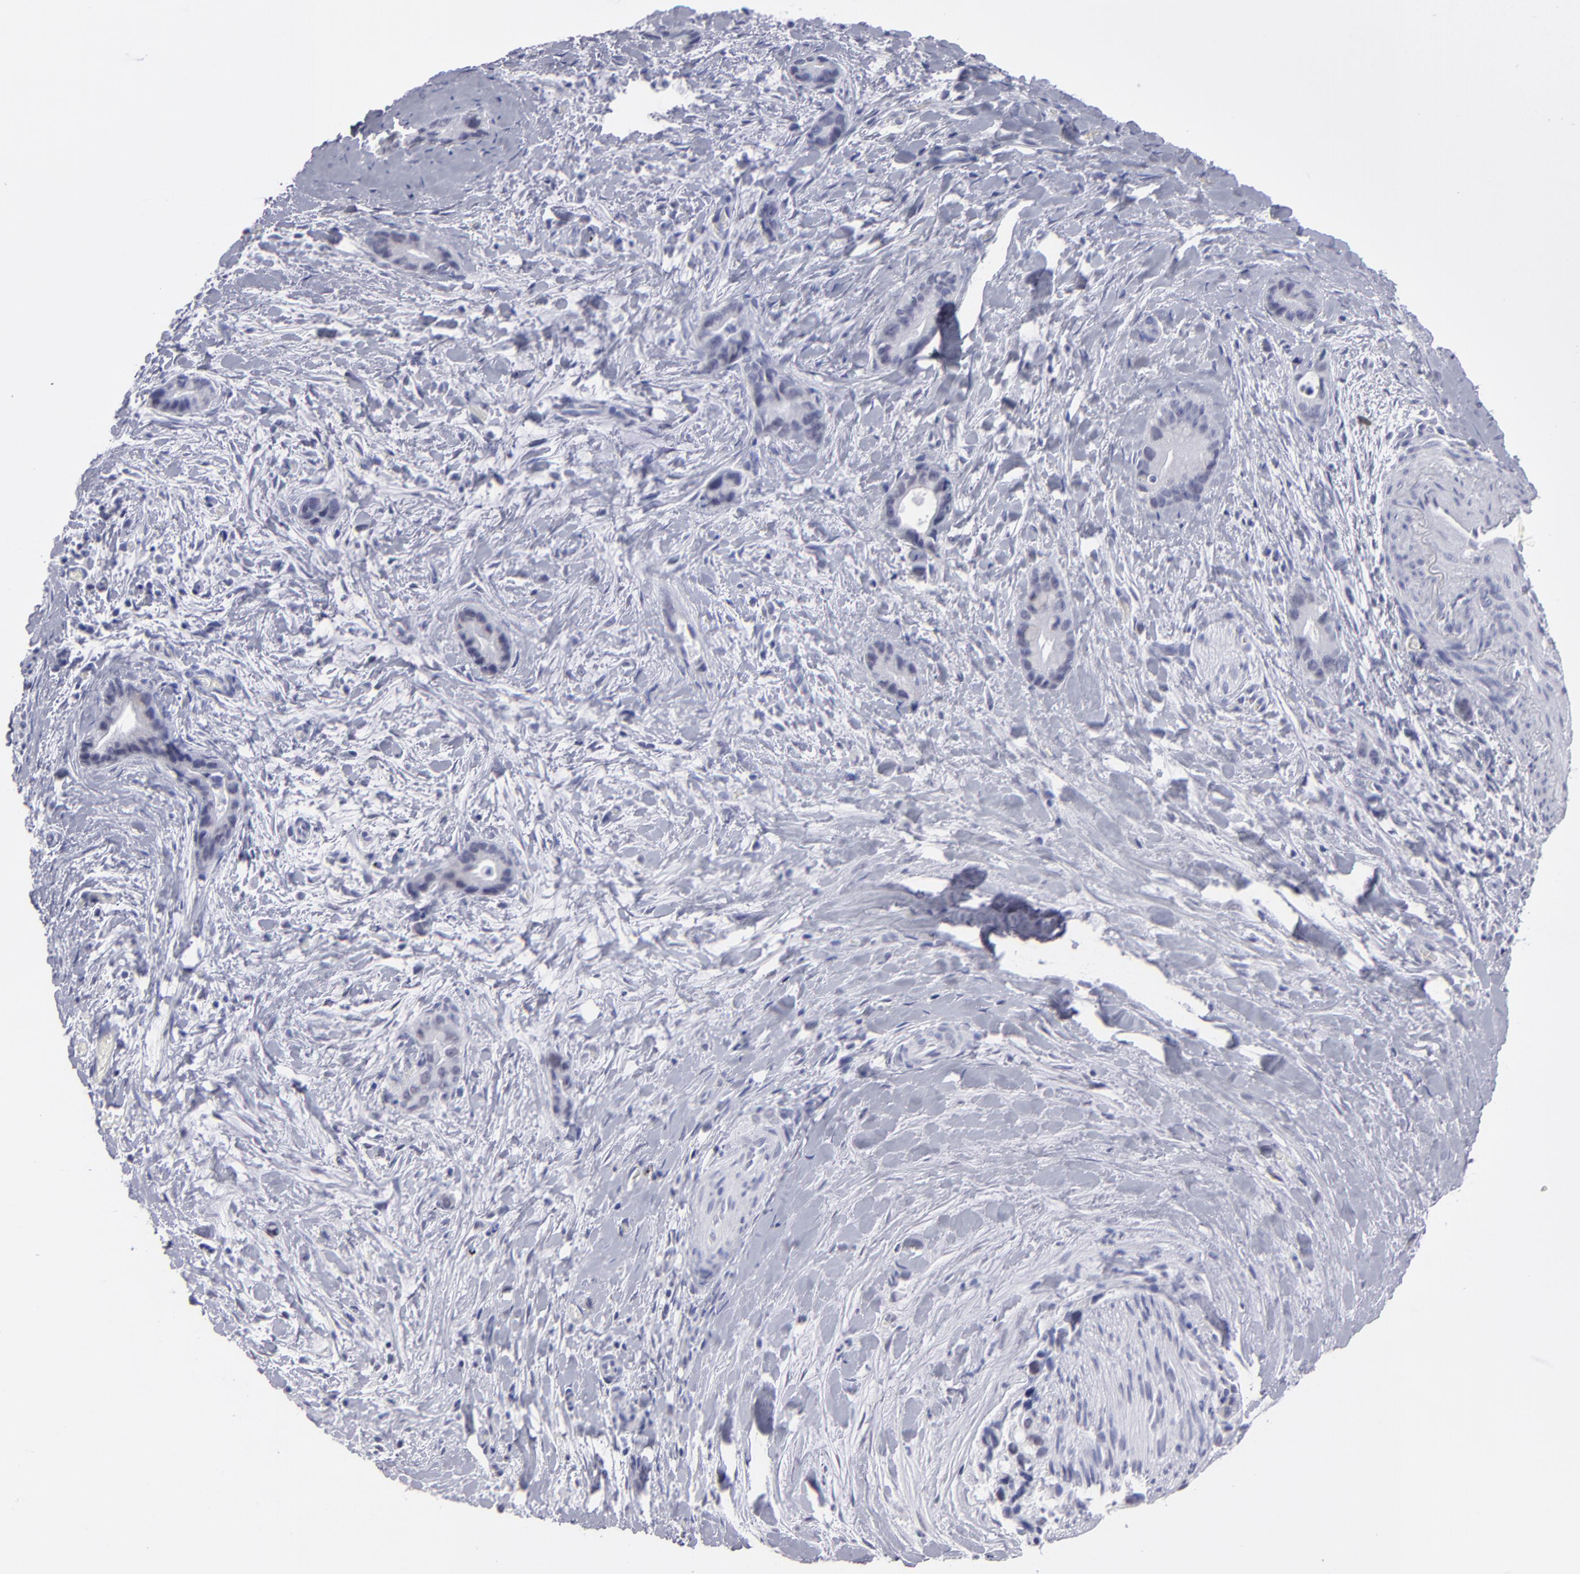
{"staining": {"intensity": "negative", "quantity": "none", "location": "none"}, "tissue": "liver cancer", "cell_type": "Tumor cells", "image_type": "cancer", "snomed": [{"axis": "morphology", "description": "Cholangiocarcinoma"}, {"axis": "topography", "description": "Liver"}], "caption": "Immunohistochemistry of liver cancer exhibits no positivity in tumor cells.", "gene": "ALDOB", "patient": {"sex": "female", "age": 55}}